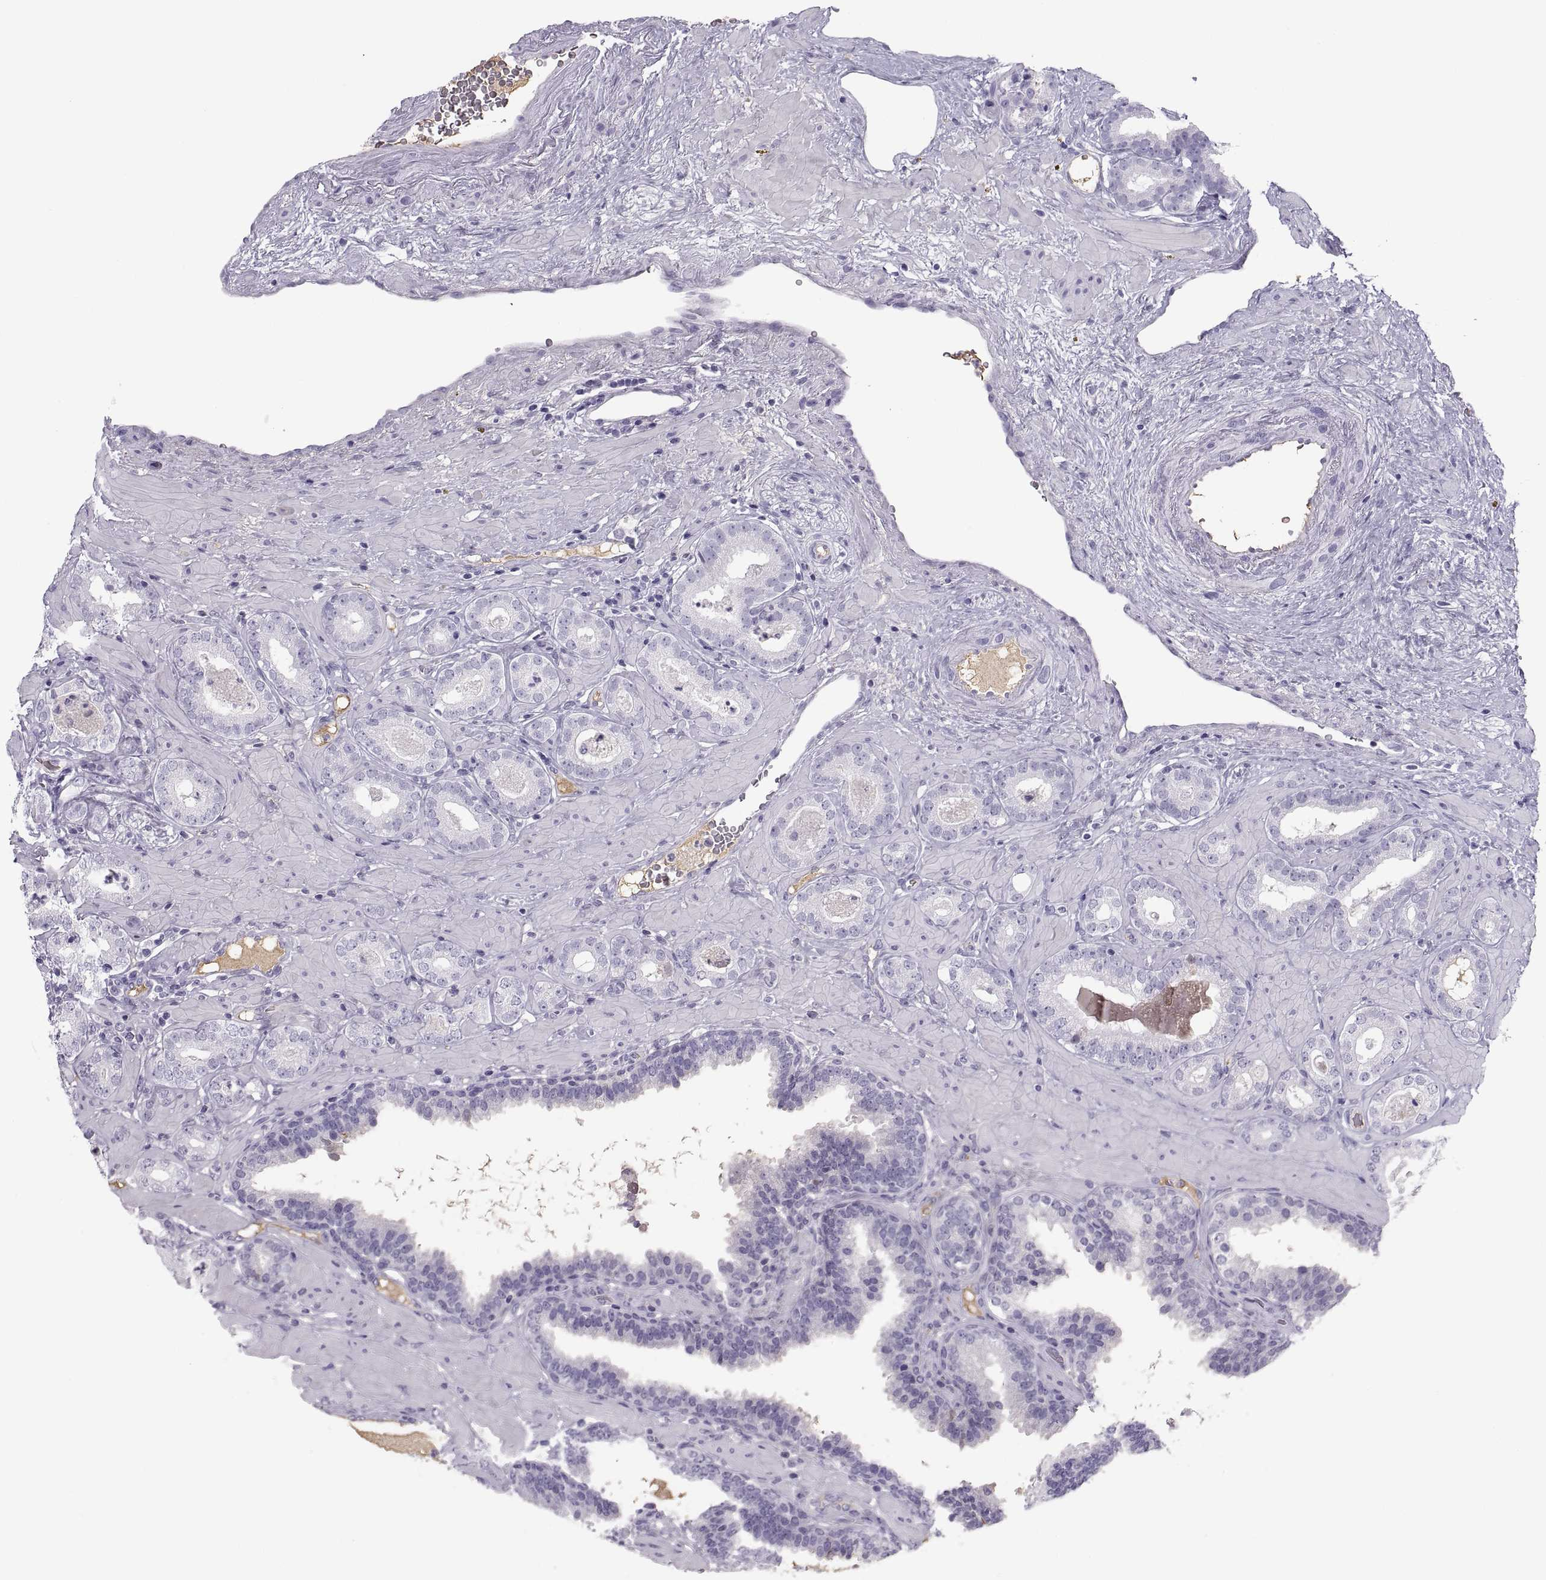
{"staining": {"intensity": "weak", "quantity": "<25%", "location": "cytoplasmic/membranous"}, "tissue": "prostate cancer", "cell_type": "Tumor cells", "image_type": "cancer", "snomed": [{"axis": "morphology", "description": "Adenocarcinoma, Low grade"}, {"axis": "topography", "description": "Prostate"}], "caption": "An image of human prostate cancer (low-grade adenocarcinoma) is negative for staining in tumor cells. (Brightfield microscopy of DAB immunohistochemistry at high magnification).", "gene": "MAGEB2", "patient": {"sex": "male", "age": 60}}